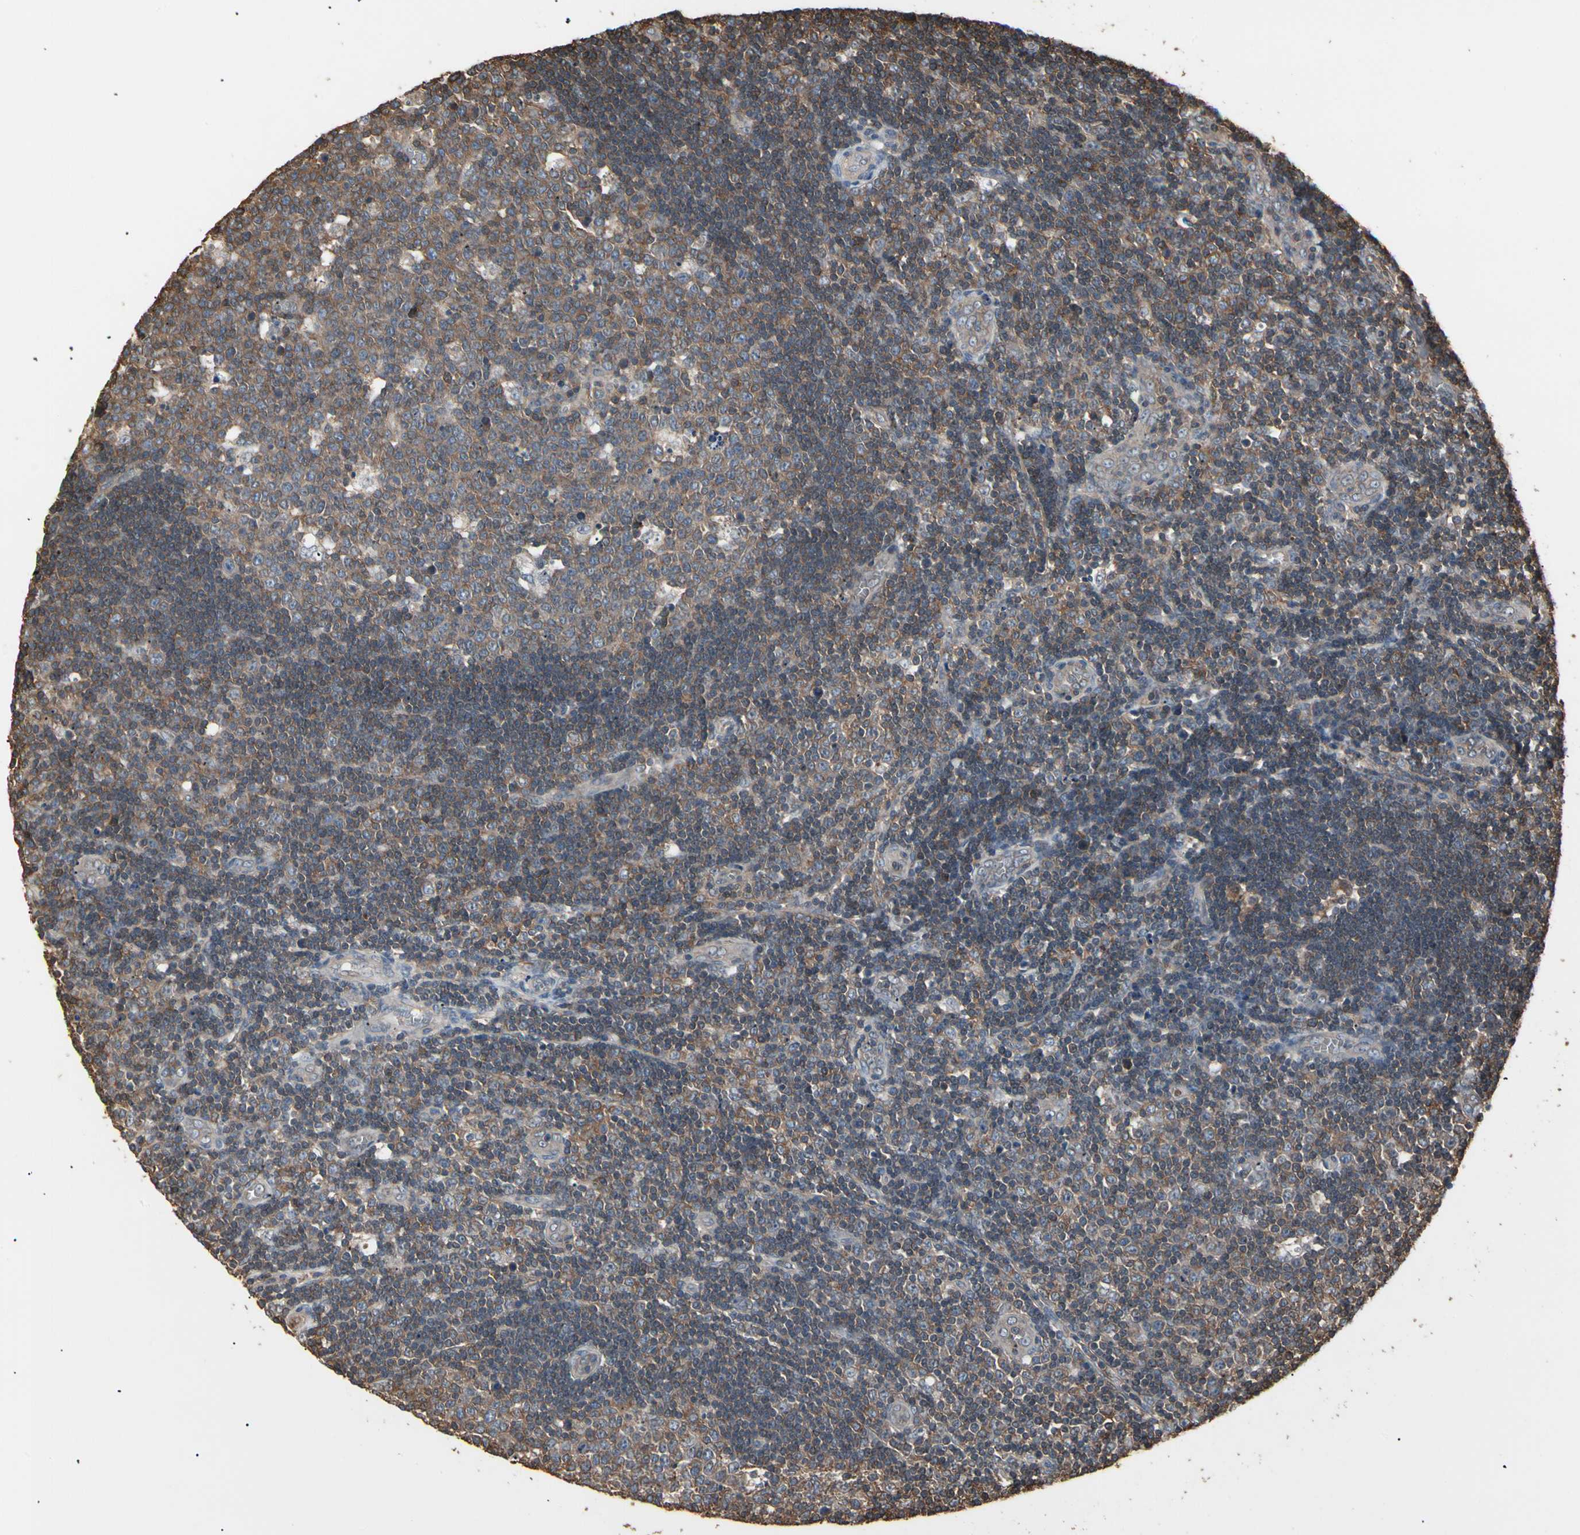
{"staining": {"intensity": "moderate", "quantity": ">75%", "location": "cytoplasmic/membranous"}, "tissue": "lymph node", "cell_type": "Germinal center cells", "image_type": "normal", "snomed": [{"axis": "morphology", "description": "Normal tissue, NOS"}, {"axis": "topography", "description": "Lymph node"}, {"axis": "topography", "description": "Salivary gland"}], "caption": "This histopathology image shows immunohistochemistry staining of unremarkable lymph node, with medium moderate cytoplasmic/membranous positivity in approximately >75% of germinal center cells.", "gene": "MAPK13", "patient": {"sex": "male", "age": 8}}